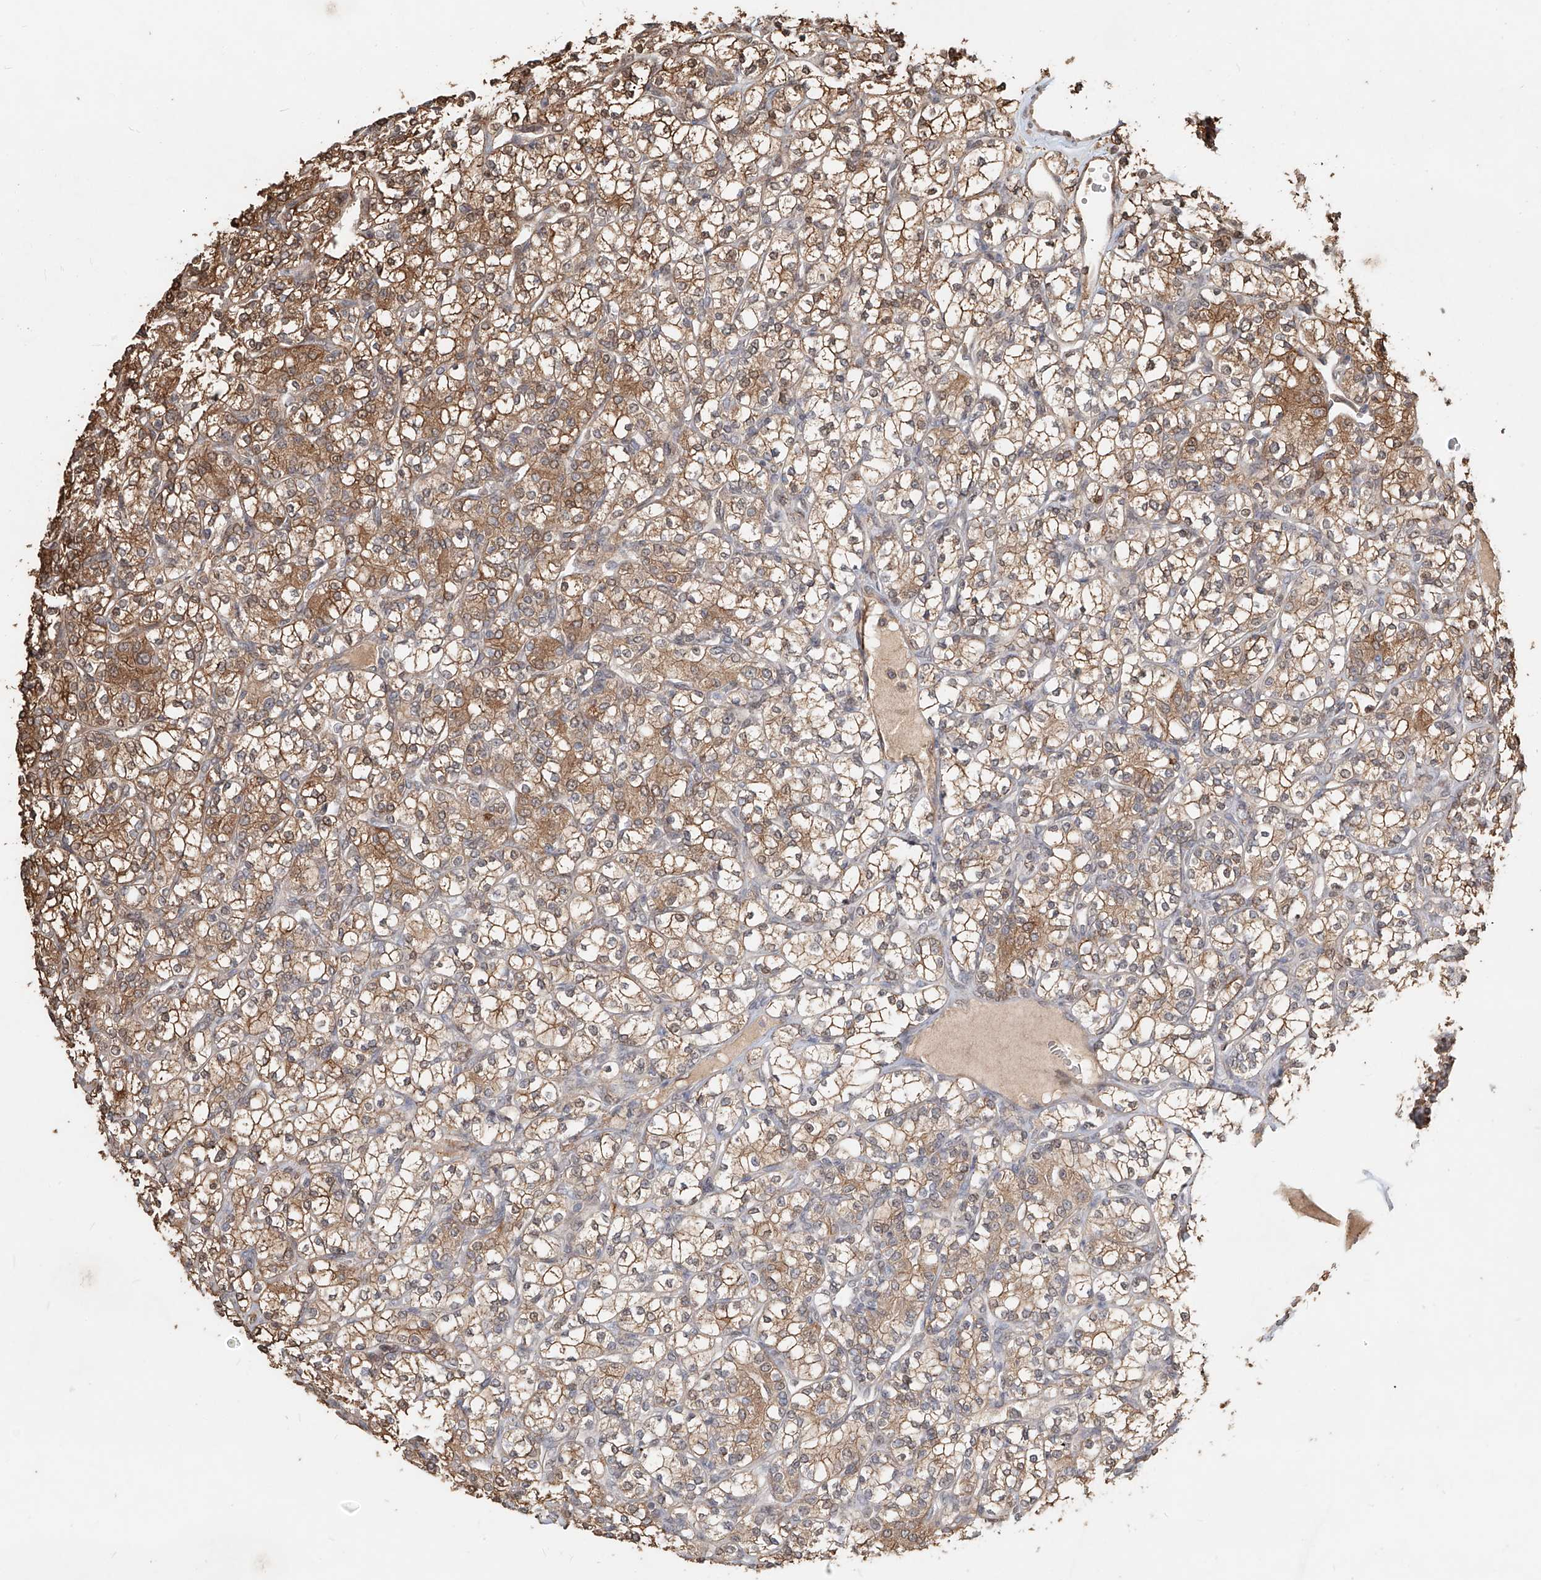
{"staining": {"intensity": "moderate", "quantity": ">75%", "location": "cytoplasmic/membranous"}, "tissue": "renal cancer", "cell_type": "Tumor cells", "image_type": "cancer", "snomed": [{"axis": "morphology", "description": "Adenocarcinoma, NOS"}, {"axis": "topography", "description": "Kidney"}], "caption": "Immunohistochemical staining of human renal cancer (adenocarcinoma) demonstrates medium levels of moderate cytoplasmic/membranous expression in about >75% of tumor cells. Nuclei are stained in blue.", "gene": "RMND1", "patient": {"sex": "male", "age": 77}}